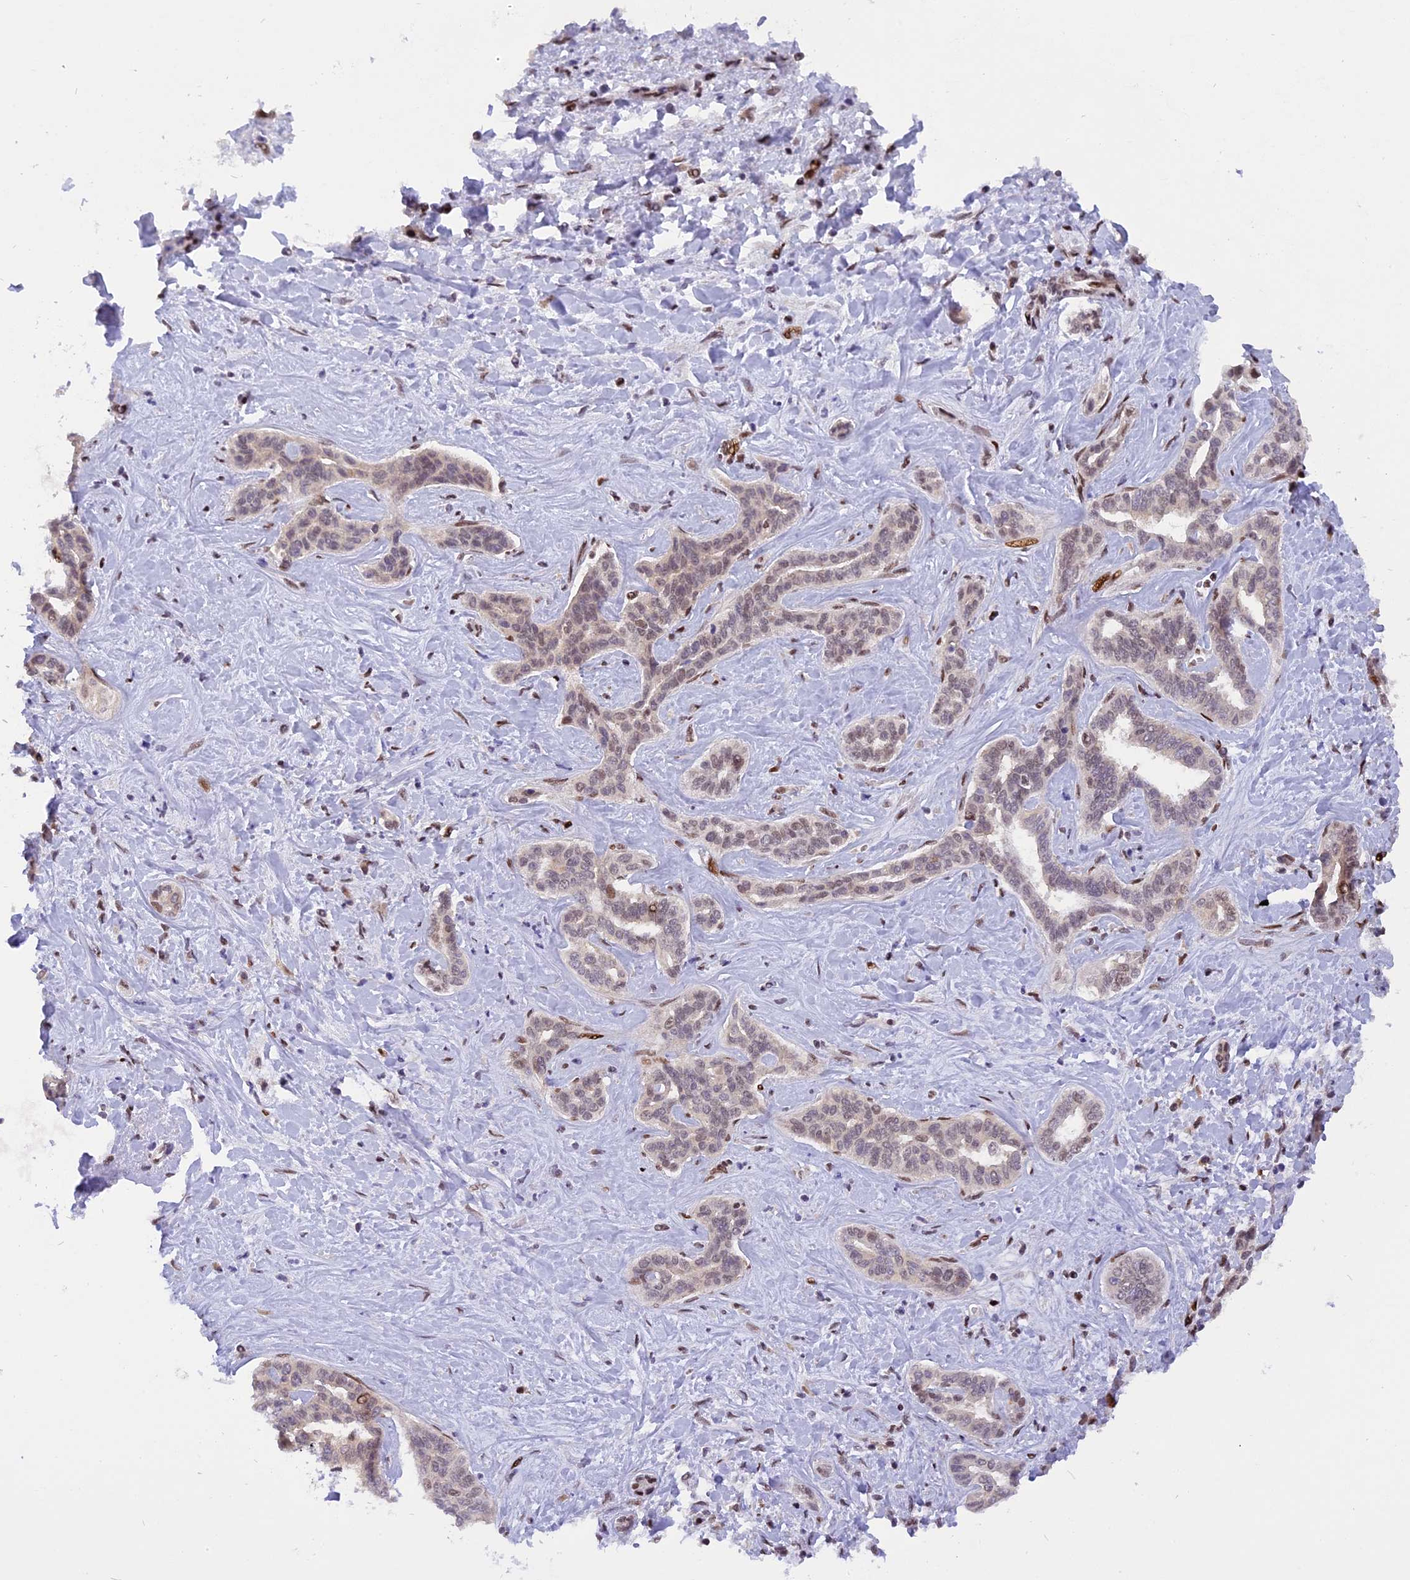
{"staining": {"intensity": "moderate", "quantity": "<25%", "location": "nuclear"}, "tissue": "liver cancer", "cell_type": "Tumor cells", "image_type": "cancer", "snomed": [{"axis": "morphology", "description": "Cholangiocarcinoma"}, {"axis": "topography", "description": "Liver"}], "caption": "Immunohistochemical staining of liver cancer (cholangiocarcinoma) displays low levels of moderate nuclear protein staining in approximately <25% of tumor cells.", "gene": "RABGGTA", "patient": {"sex": "female", "age": 77}}